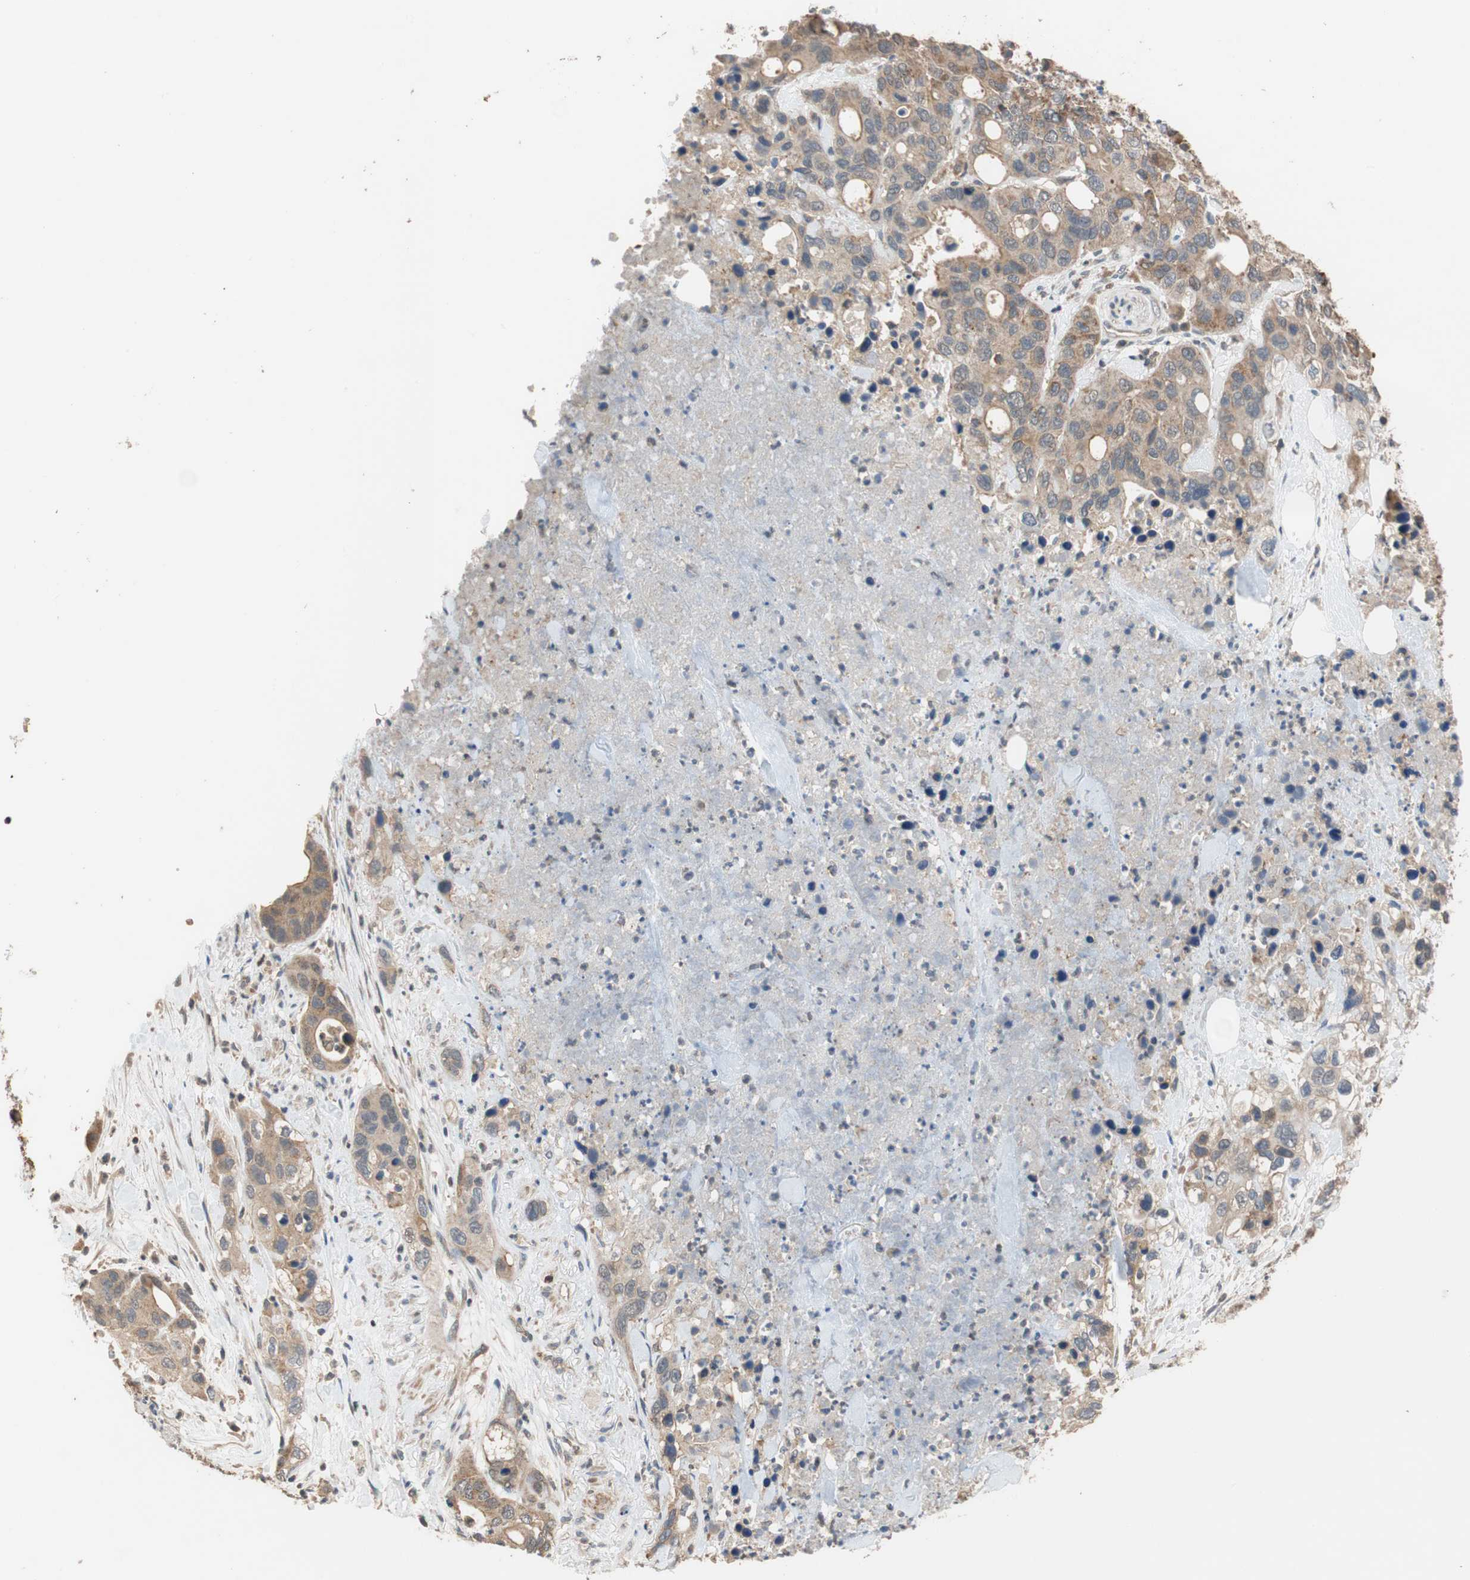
{"staining": {"intensity": "moderate", "quantity": ">75%", "location": "cytoplasmic/membranous"}, "tissue": "pancreatic cancer", "cell_type": "Tumor cells", "image_type": "cancer", "snomed": [{"axis": "morphology", "description": "Adenocarcinoma, NOS"}, {"axis": "topography", "description": "Pancreas"}], "caption": "High-magnification brightfield microscopy of pancreatic cancer stained with DAB (brown) and counterstained with hematoxylin (blue). tumor cells exhibit moderate cytoplasmic/membranous positivity is appreciated in approximately>75% of cells.", "gene": "MAP4K2", "patient": {"sex": "female", "age": 71}}